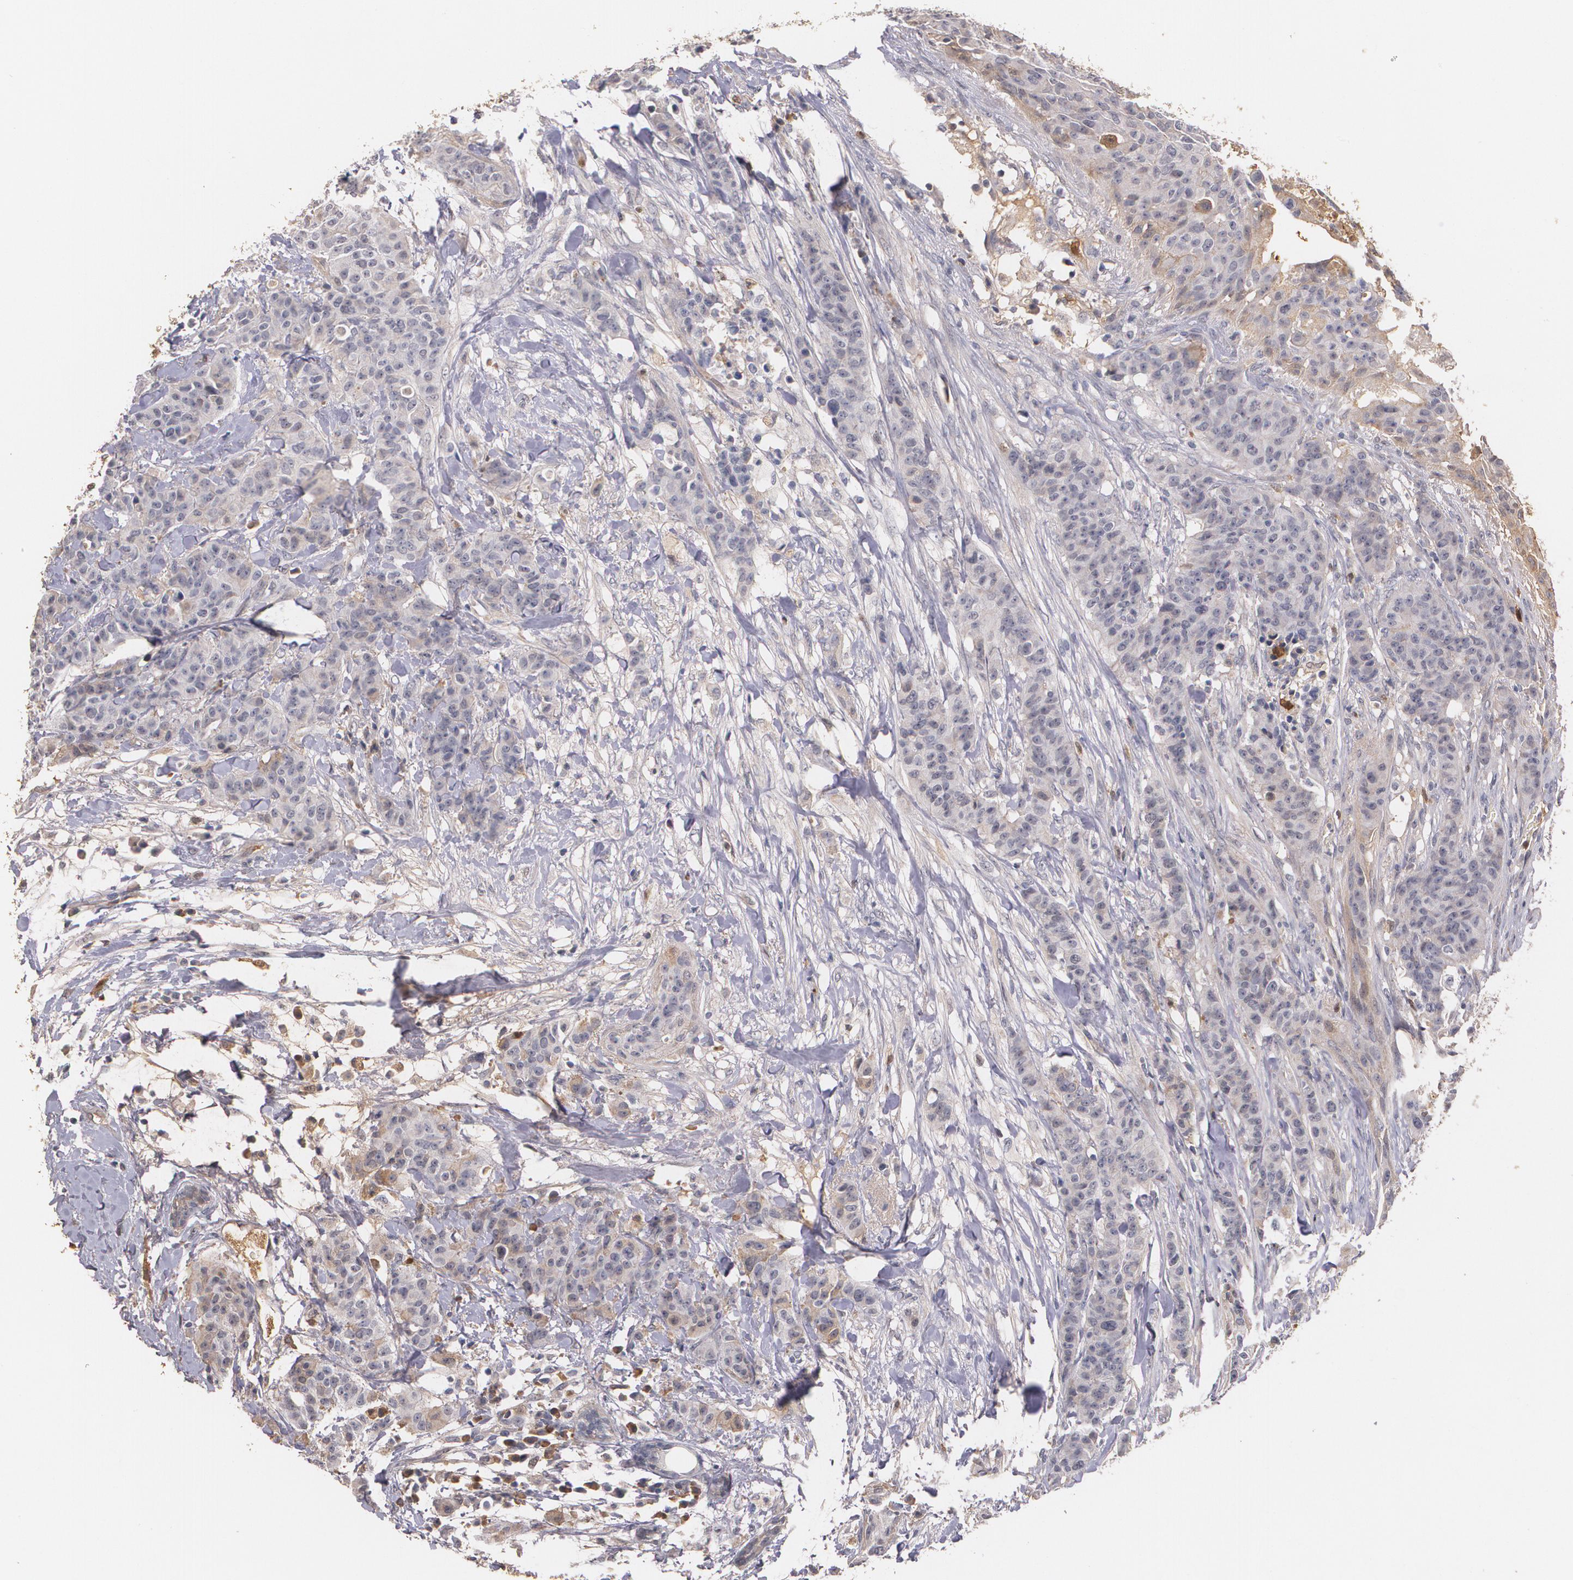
{"staining": {"intensity": "moderate", "quantity": "25%-75%", "location": "cytoplasmic/membranous"}, "tissue": "breast cancer", "cell_type": "Tumor cells", "image_type": "cancer", "snomed": [{"axis": "morphology", "description": "Duct carcinoma"}, {"axis": "topography", "description": "Breast"}], "caption": "Immunohistochemistry (IHC) micrograph of neoplastic tissue: breast intraductal carcinoma stained using immunohistochemistry (IHC) exhibits medium levels of moderate protein expression localized specifically in the cytoplasmic/membranous of tumor cells, appearing as a cytoplasmic/membranous brown color.", "gene": "PTS", "patient": {"sex": "female", "age": 40}}